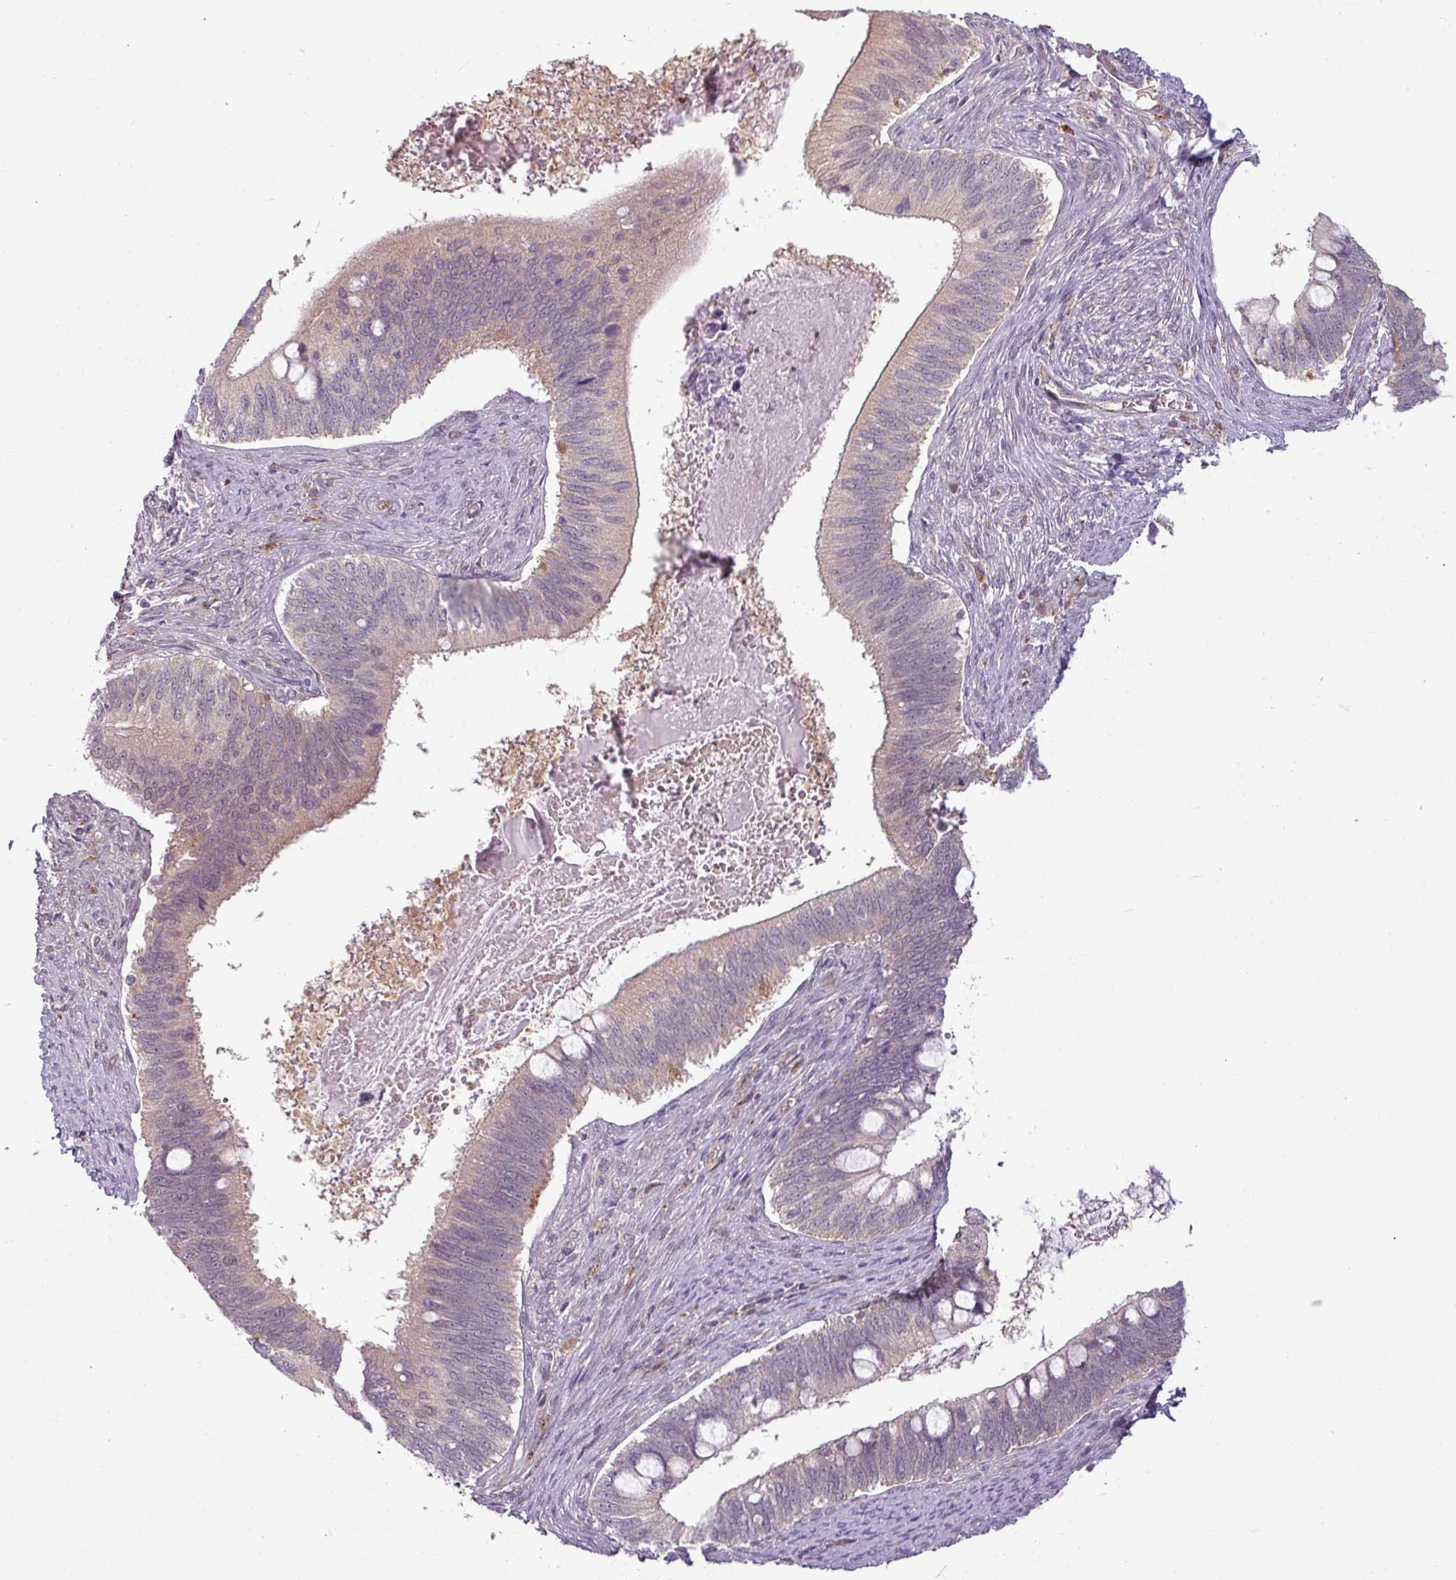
{"staining": {"intensity": "weak", "quantity": "<25%", "location": "cytoplasmic/membranous,nuclear"}, "tissue": "cervical cancer", "cell_type": "Tumor cells", "image_type": "cancer", "snomed": [{"axis": "morphology", "description": "Adenocarcinoma, NOS"}, {"axis": "topography", "description": "Cervix"}], "caption": "This is an immunohistochemistry photomicrograph of human adenocarcinoma (cervical). There is no positivity in tumor cells.", "gene": "CCDC144A", "patient": {"sex": "female", "age": 42}}